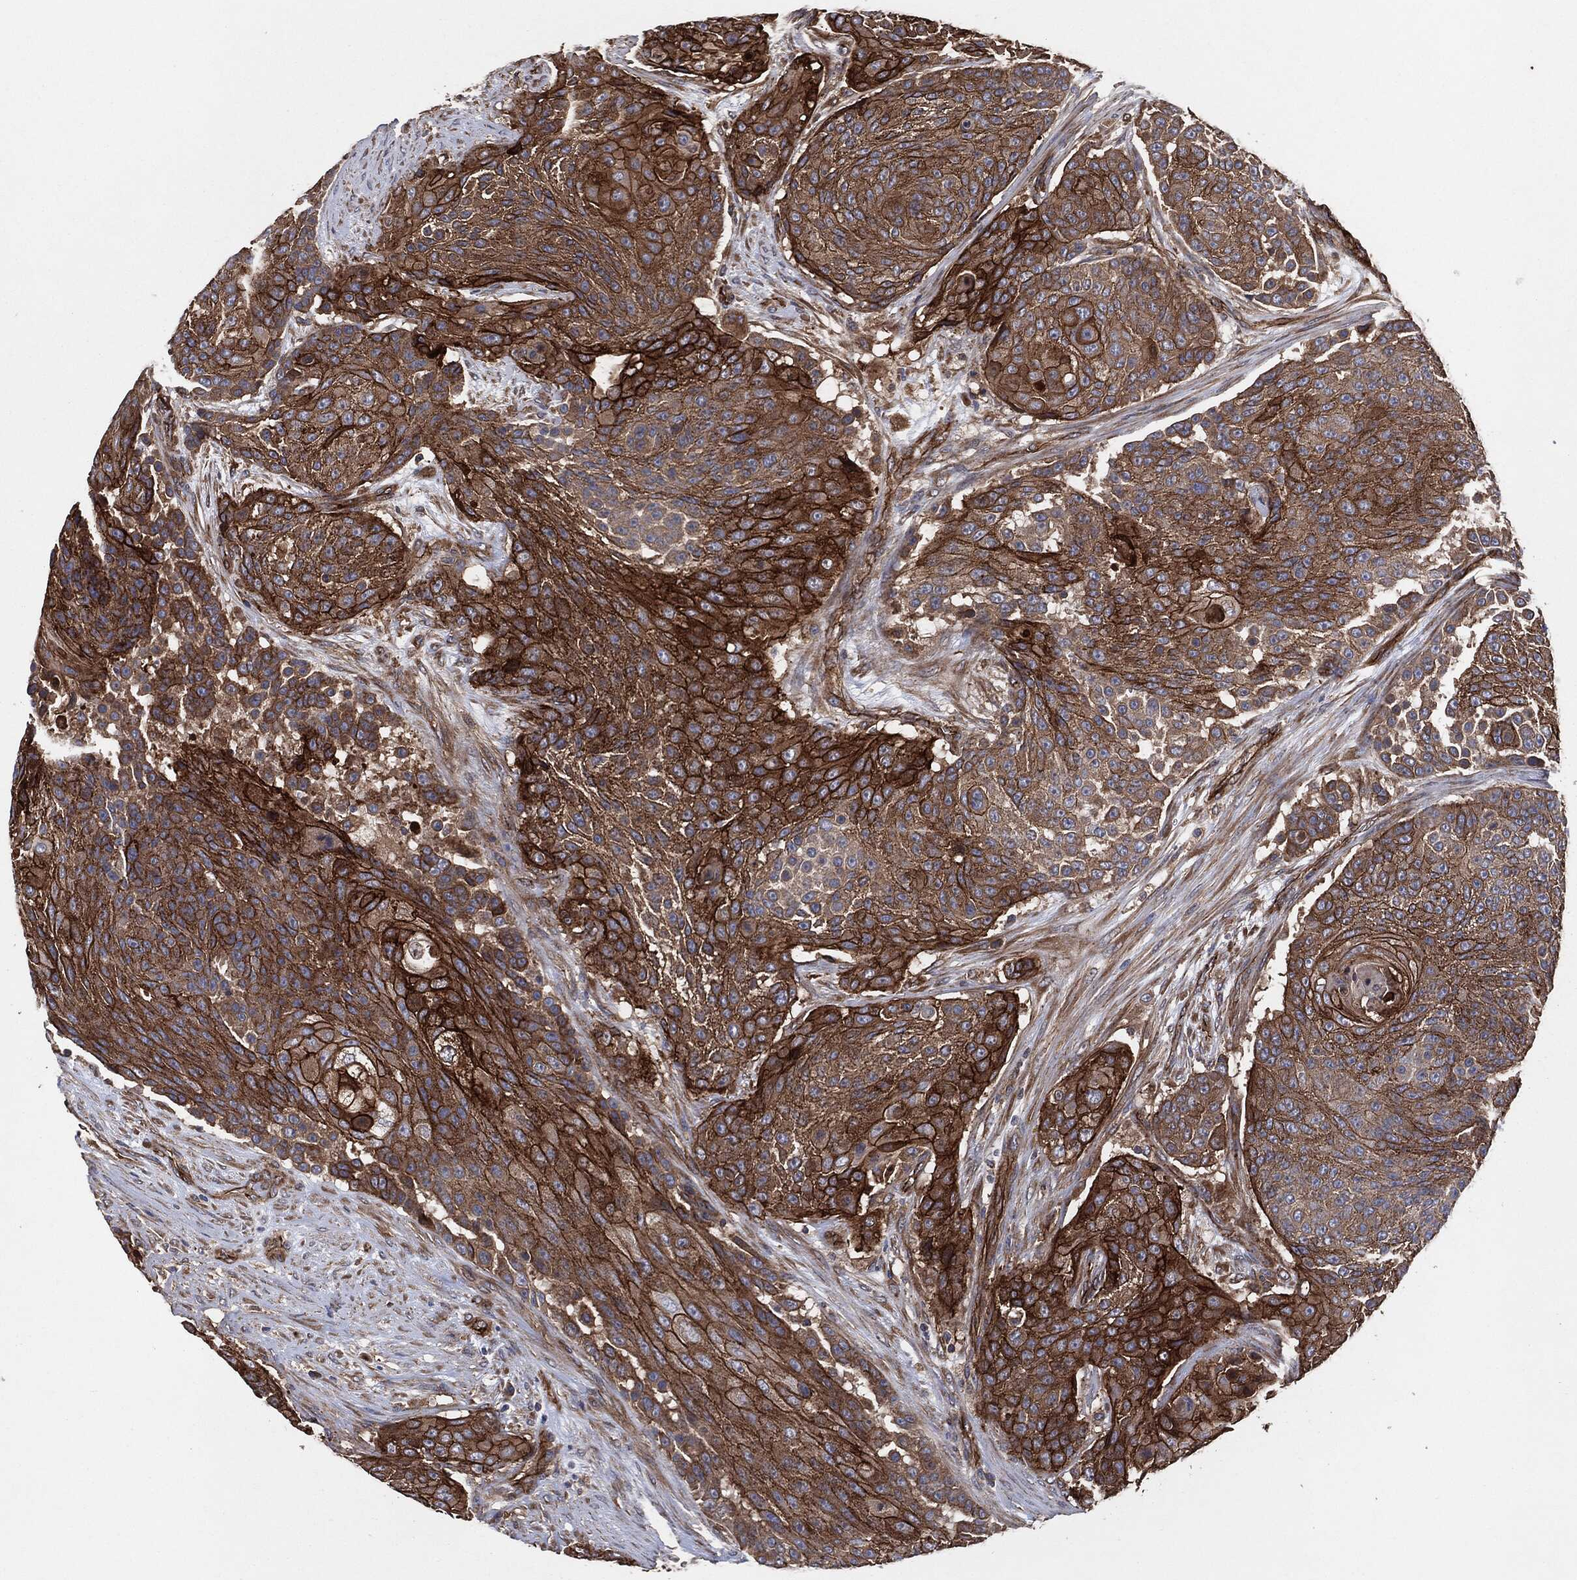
{"staining": {"intensity": "strong", "quantity": "25%-75%", "location": "cytoplasmic/membranous"}, "tissue": "urothelial cancer", "cell_type": "Tumor cells", "image_type": "cancer", "snomed": [{"axis": "morphology", "description": "Urothelial carcinoma, High grade"}, {"axis": "topography", "description": "Urinary bladder"}], "caption": "Immunohistochemistry (DAB (3,3'-diaminobenzidine)) staining of human urothelial carcinoma (high-grade) exhibits strong cytoplasmic/membranous protein expression in approximately 25%-75% of tumor cells. (DAB IHC, brown staining for protein, blue staining for nuclei).", "gene": "CTNNA1", "patient": {"sex": "female", "age": 63}}